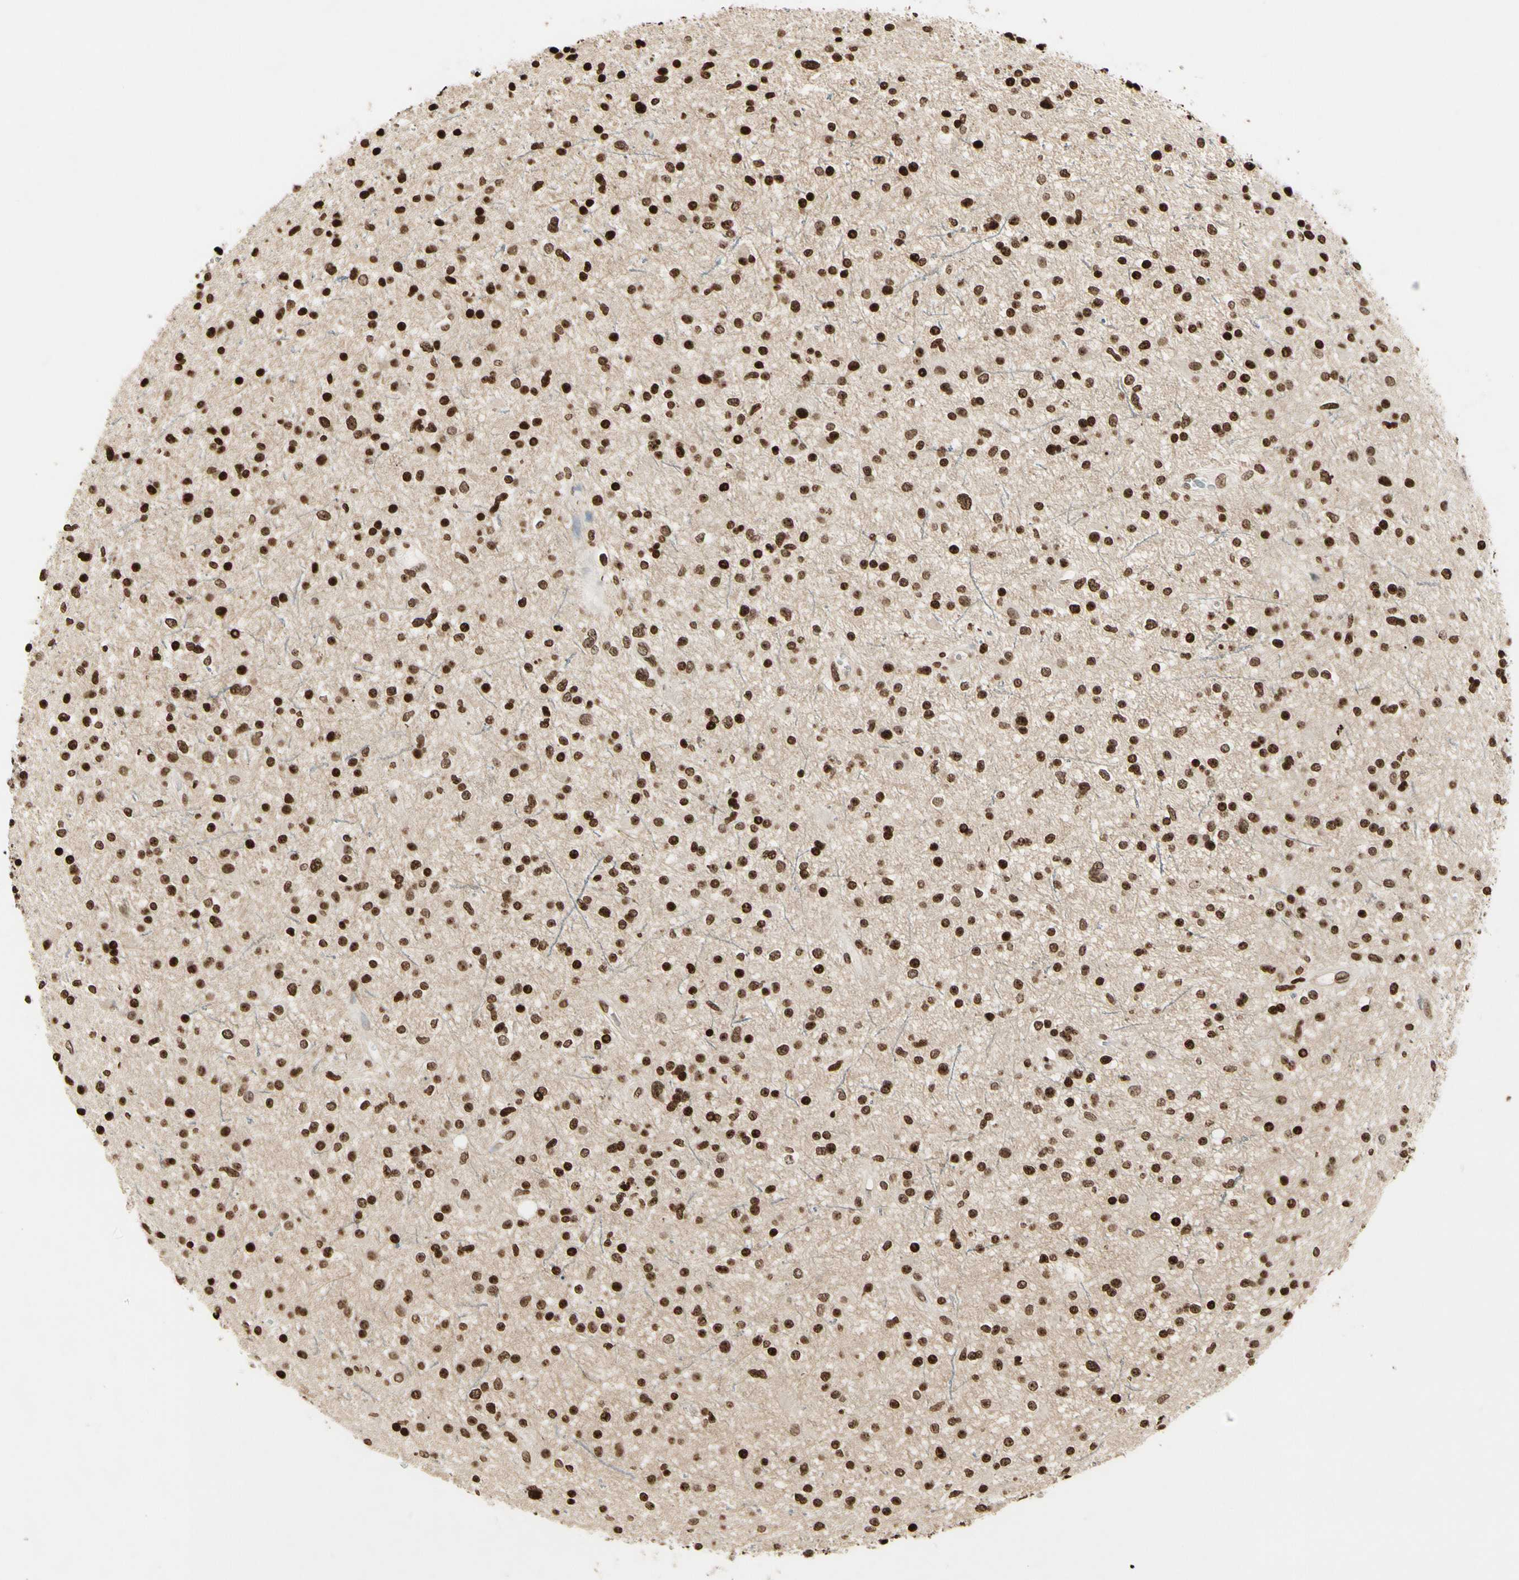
{"staining": {"intensity": "strong", "quantity": ">75%", "location": "nuclear"}, "tissue": "glioma", "cell_type": "Tumor cells", "image_type": "cancer", "snomed": [{"axis": "morphology", "description": "Glioma, malignant, High grade"}, {"axis": "topography", "description": "Brain"}], "caption": "Human malignant glioma (high-grade) stained with a protein marker demonstrates strong staining in tumor cells.", "gene": "RORA", "patient": {"sex": "male", "age": 33}}